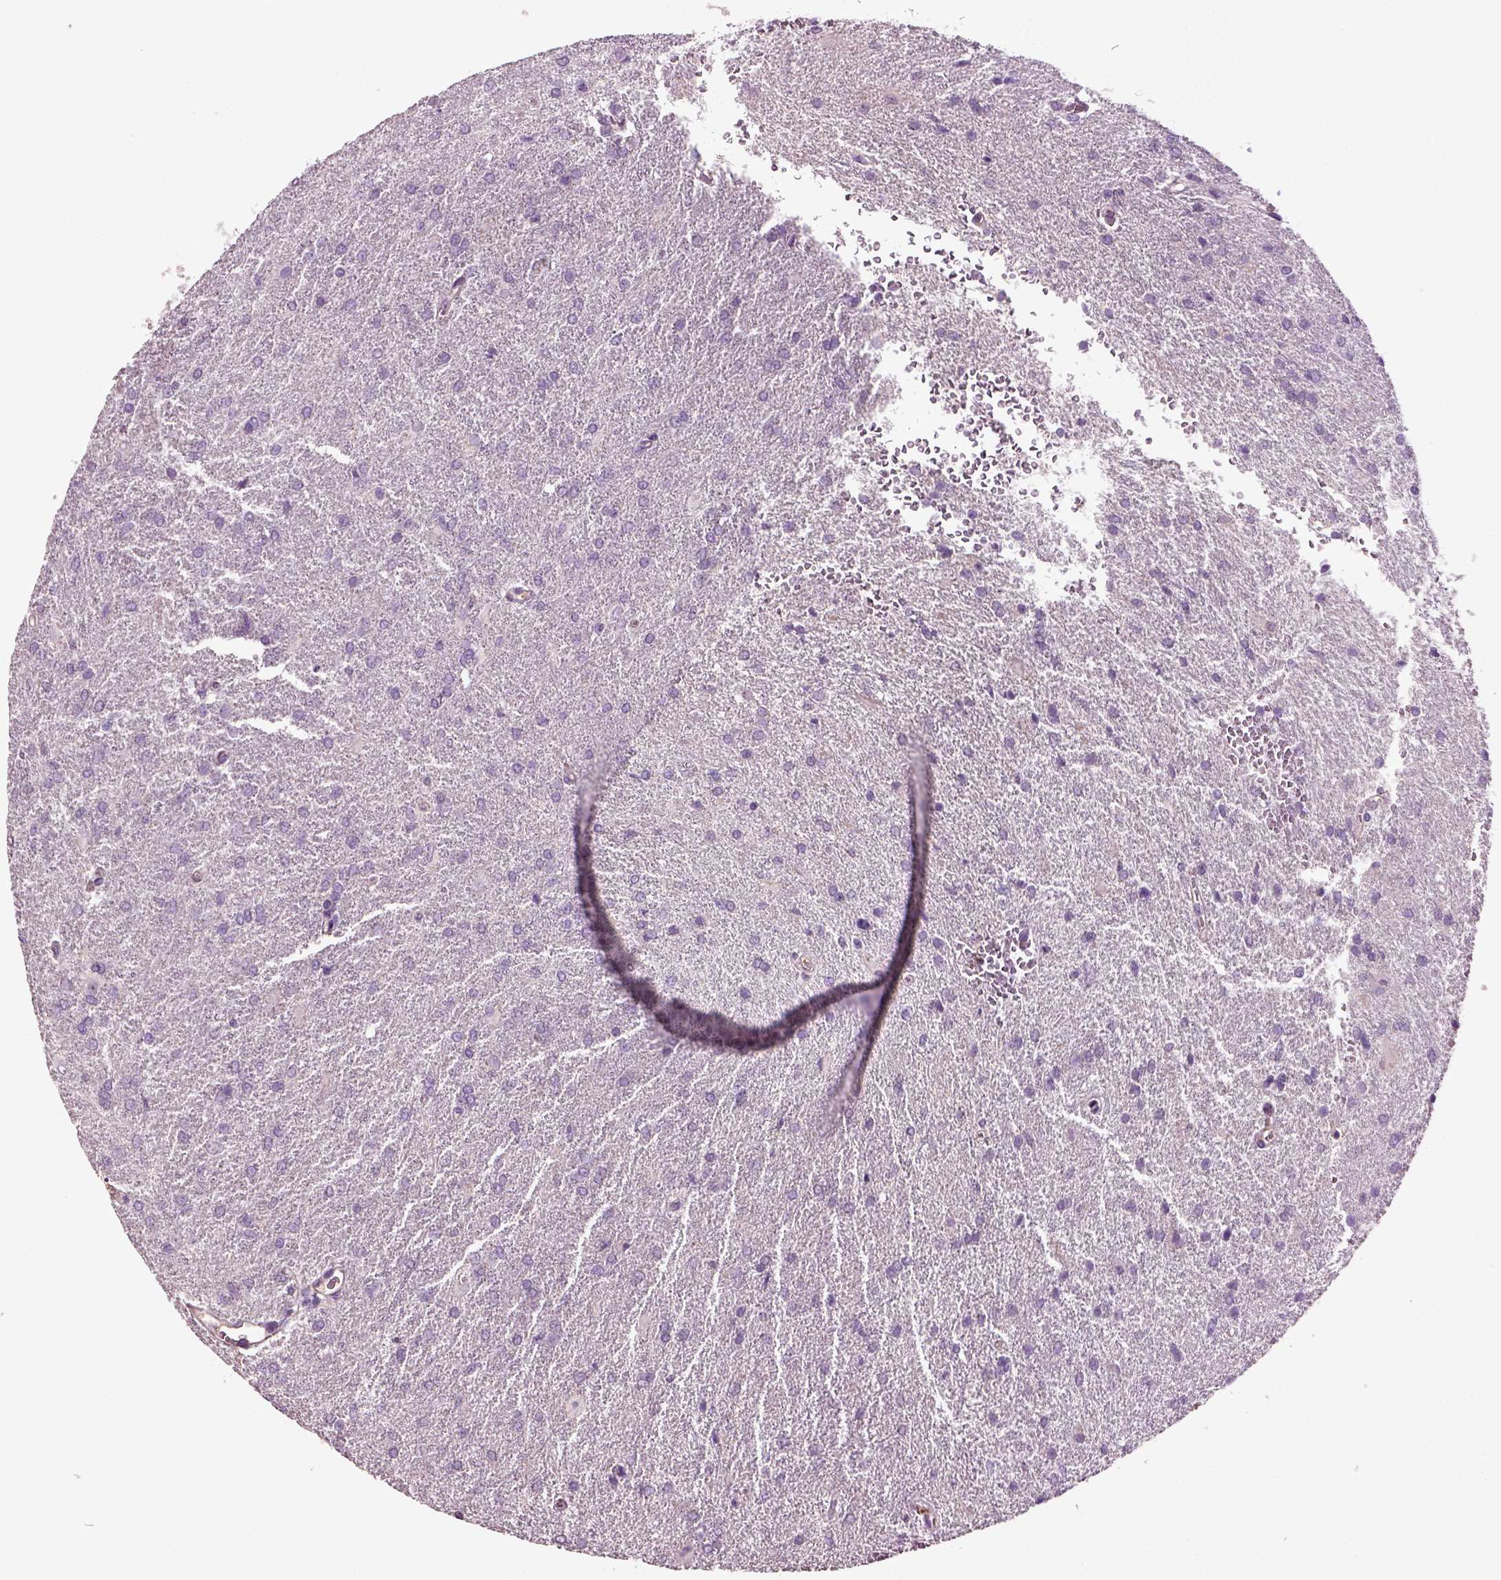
{"staining": {"intensity": "negative", "quantity": "none", "location": "none"}, "tissue": "glioma", "cell_type": "Tumor cells", "image_type": "cancer", "snomed": [{"axis": "morphology", "description": "Glioma, malignant, High grade"}, {"axis": "topography", "description": "Brain"}], "caption": "Image shows no significant protein expression in tumor cells of glioma.", "gene": "DEFB118", "patient": {"sex": "male", "age": 68}}